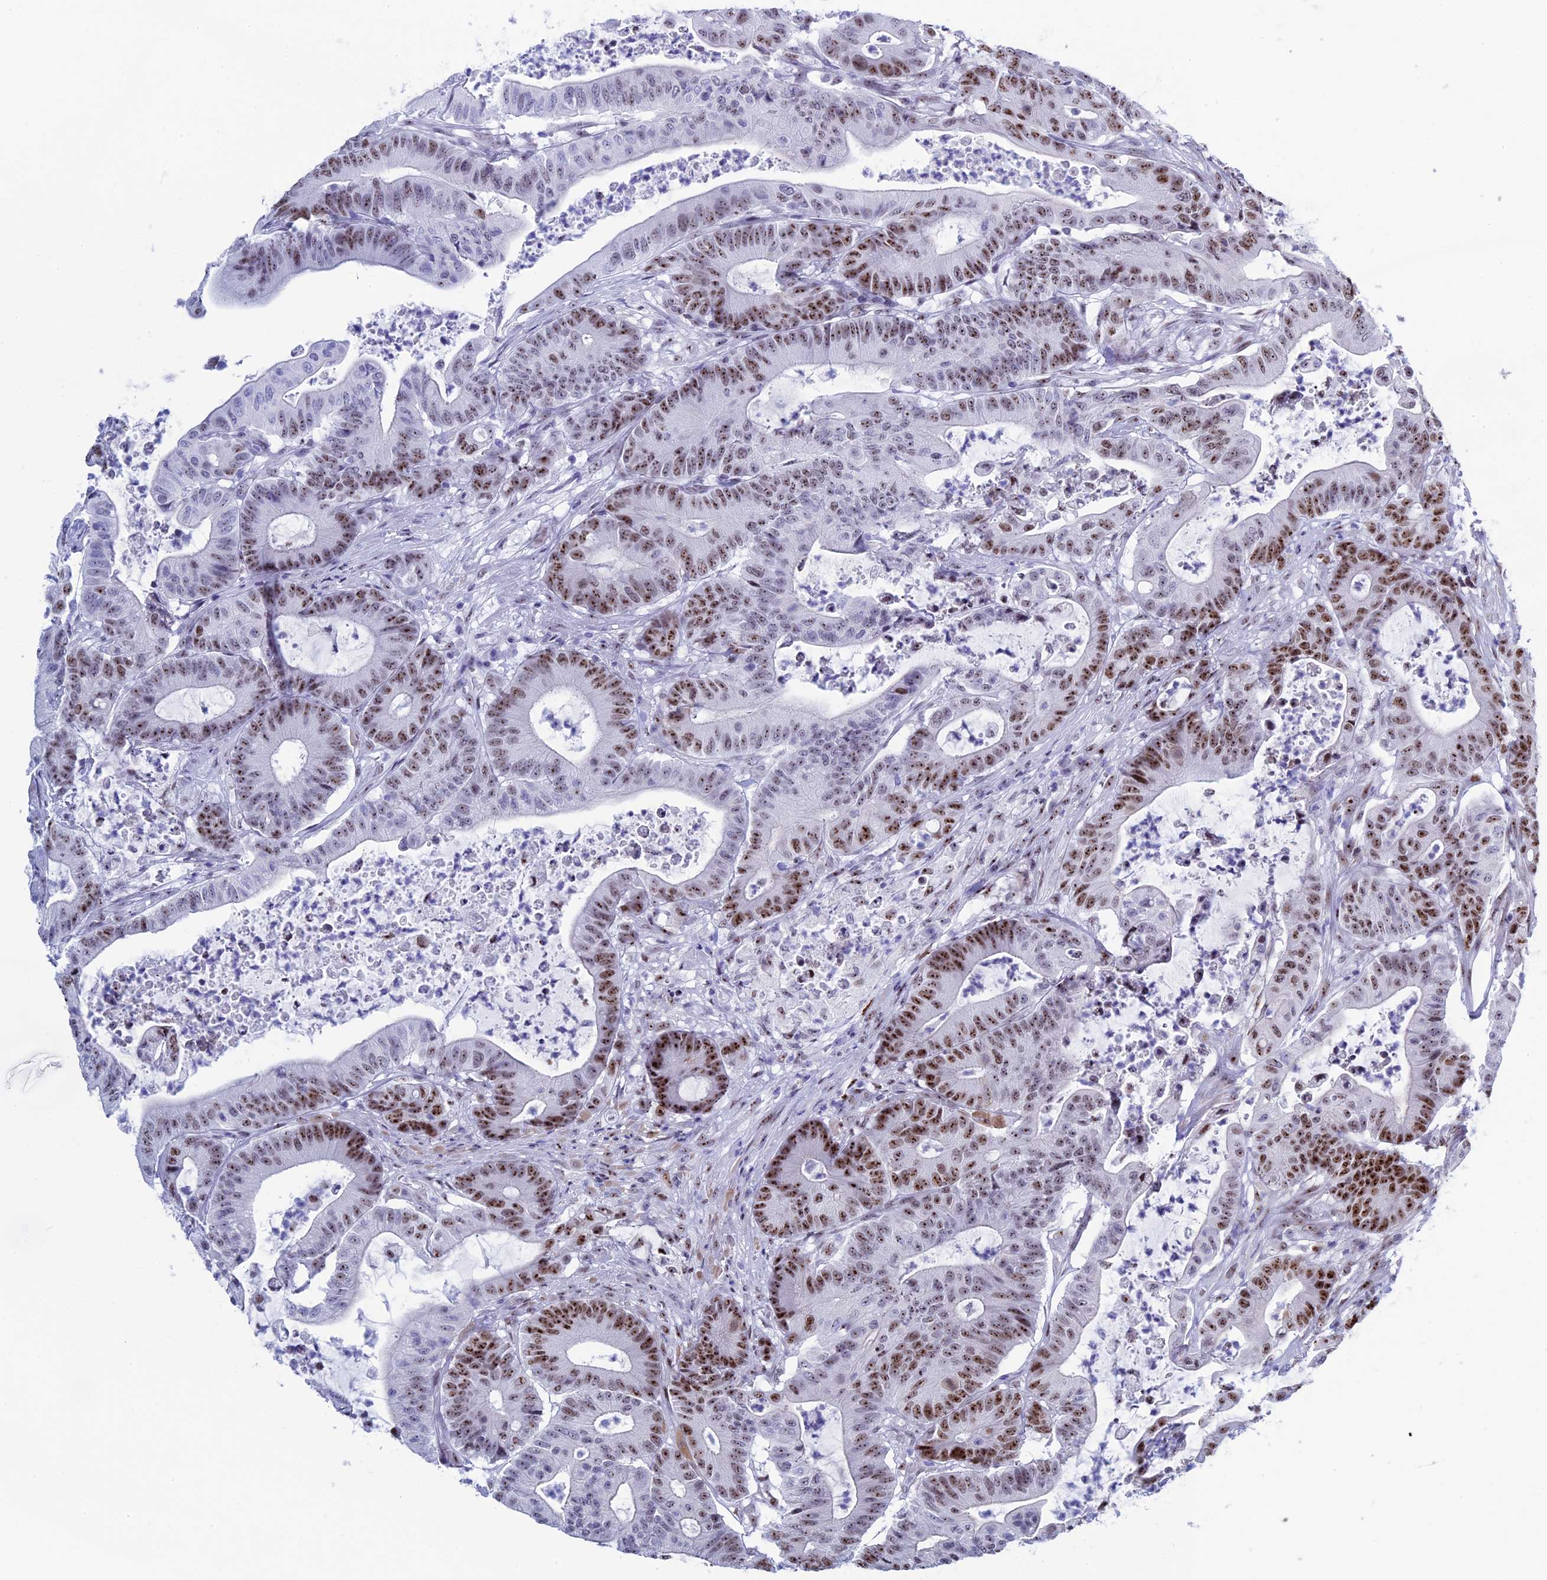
{"staining": {"intensity": "strong", "quantity": "25%-75%", "location": "nuclear"}, "tissue": "colorectal cancer", "cell_type": "Tumor cells", "image_type": "cancer", "snomed": [{"axis": "morphology", "description": "Adenocarcinoma, NOS"}, {"axis": "topography", "description": "Colon"}], "caption": "Strong nuclear staining for a protein is appreciated in about 25%-75% of tumor cells of colorectal cancer using immunohistochemistry (IHC).", "gene": "CCDC86", "patient": {"sex": "female", "age": 84}}